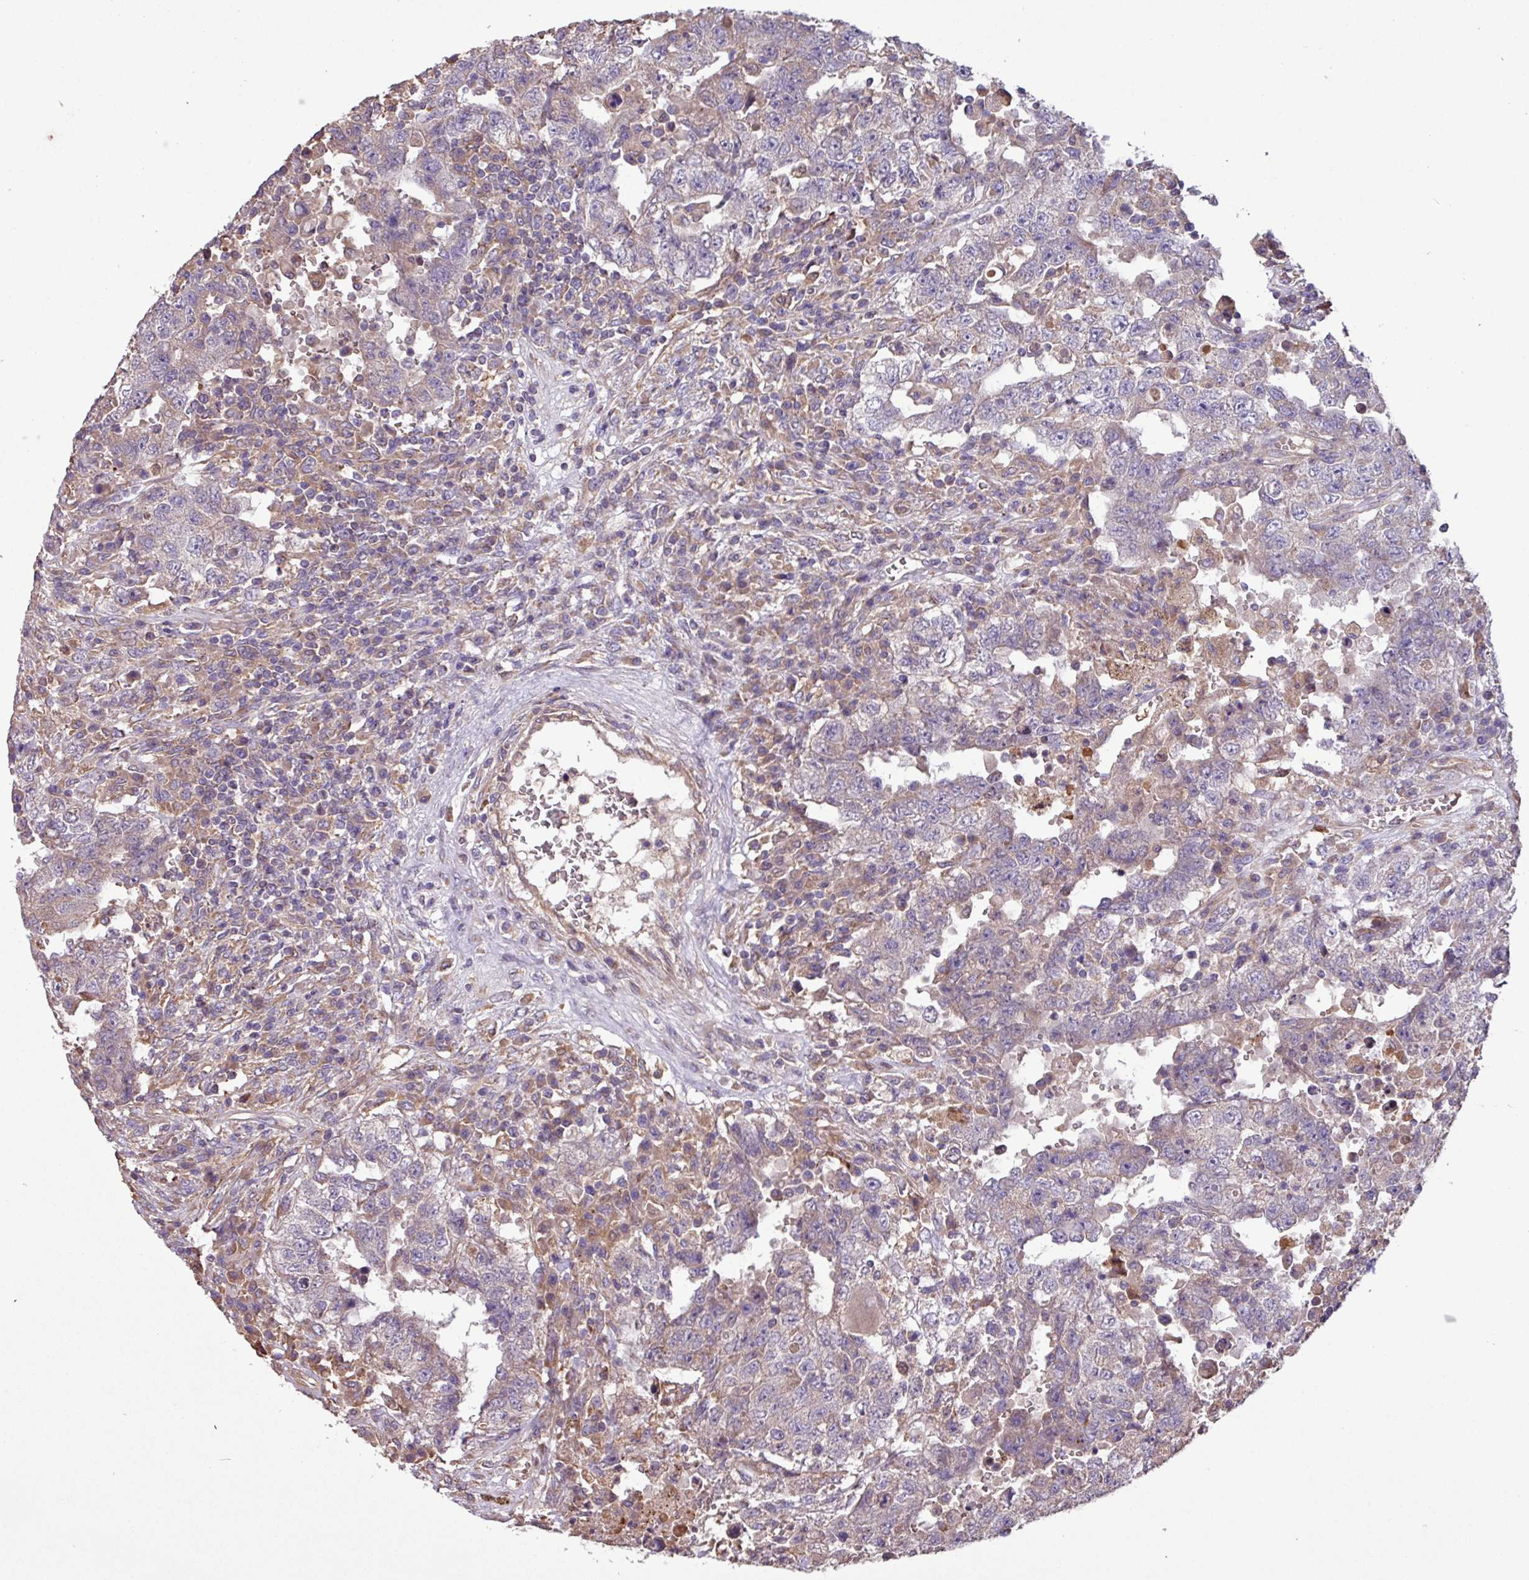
{"staining": {"intensity": "negative", "quantity": "none", "location": "none"}, "tissue": "testis cancer", "cell_type": "Tumor cells", "image_type": "cancer", "snomed": [{"axis": "morphology", "description": "Carcinoma, Embryonal, NOS"}, {"axis": "topography", "description": "Testis"}], "caption": "High power microscopy micrograph of an IHC micrograph of testis embryonal carcinoma, revealing no significant staining in tumor cells.", "gene": "PTPRQ", "patient": {"sex": "male", "age": 26}}